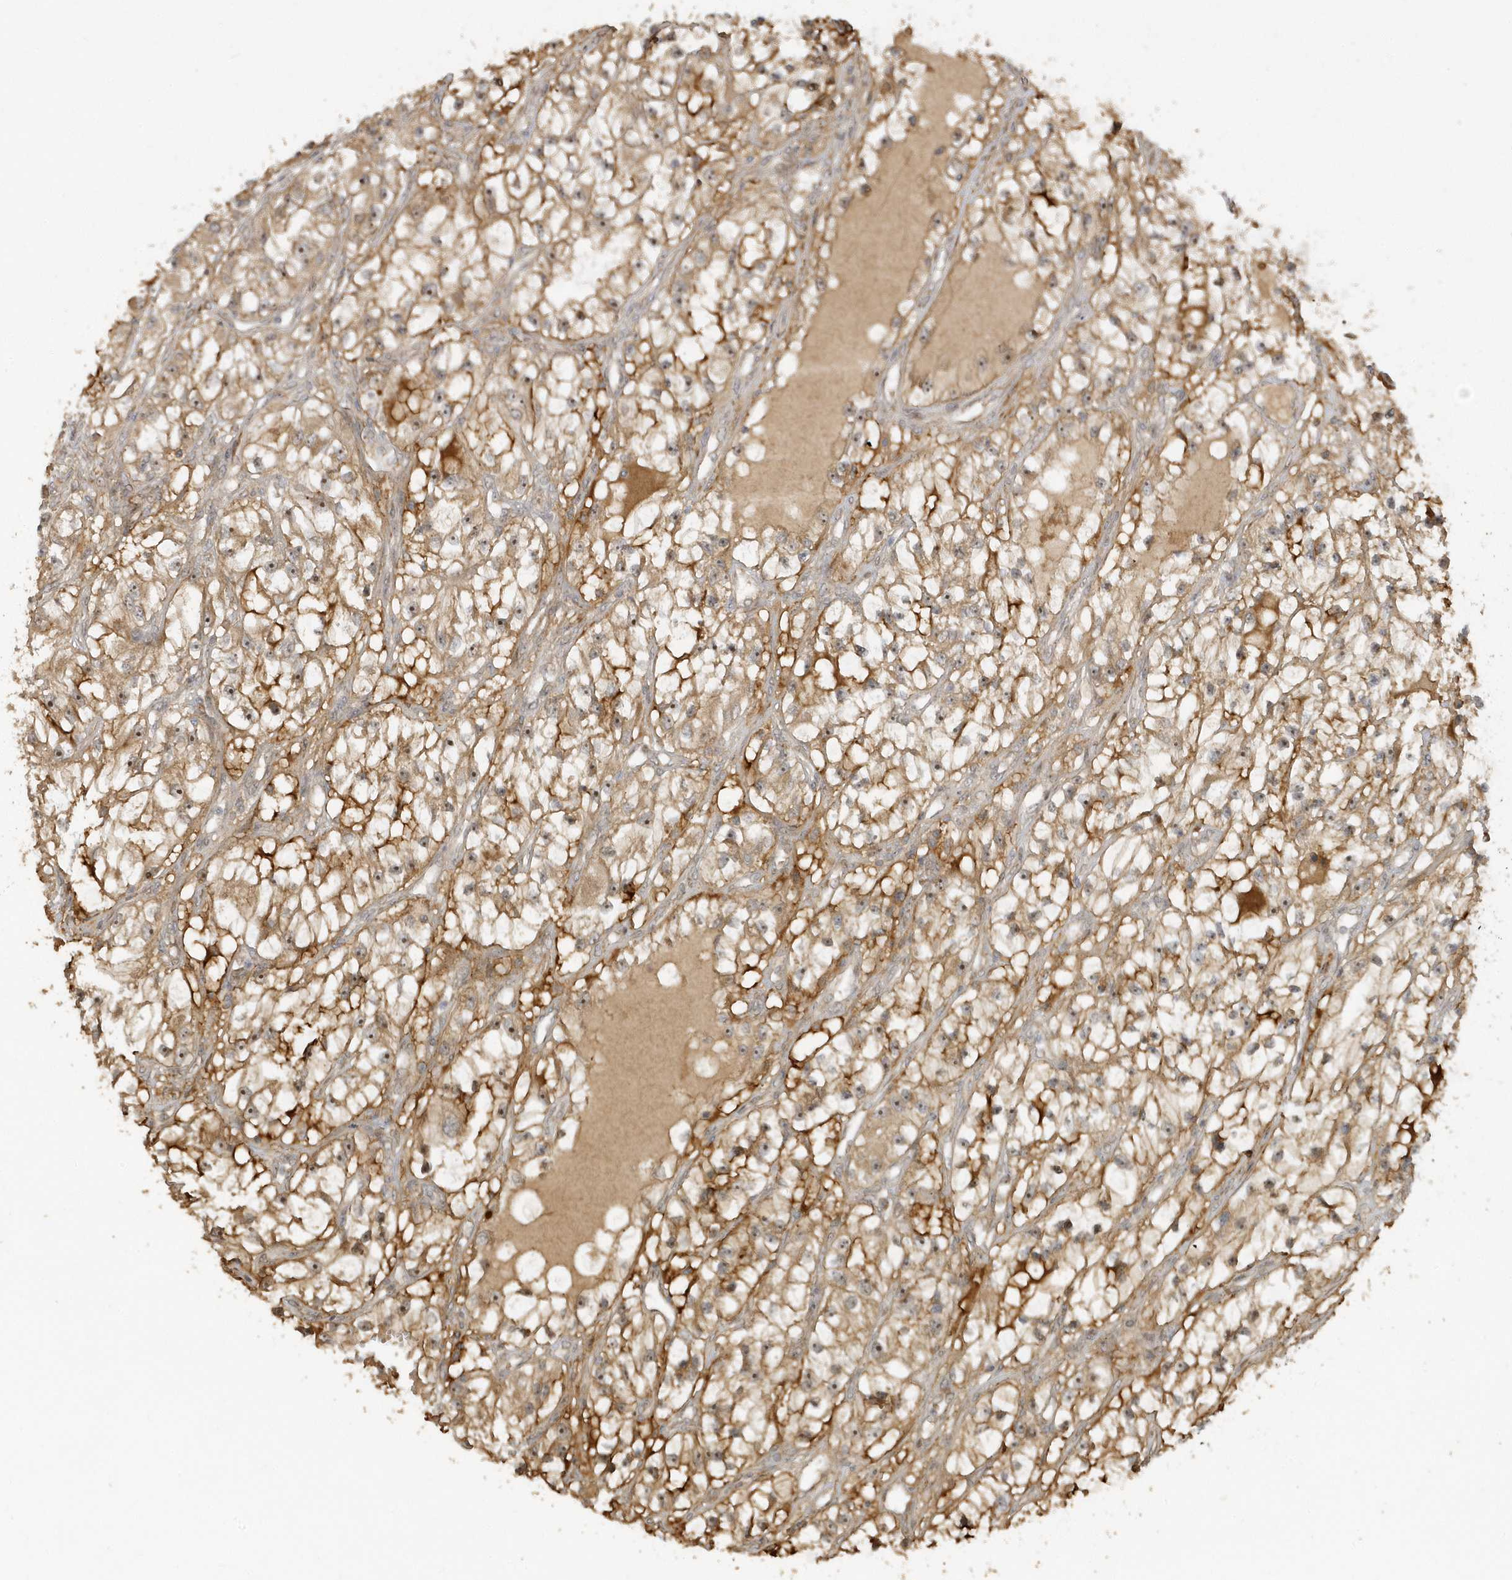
{"staining": {"intensity": "moderate", "quantity": ">75%", "location": "cytoplasmic/membranous"}, "tissue": "renal cancer", "cell_type": "Tumor cells", "image_type": "cancer", "snomed": [{"axis": "morphology", "description": "Adenocarcinoma, NOS"}, {"axis": "topography", "description": "Kidney"}], "caption": "High-power microscopy captured an immunohistochemistry micrograph of adenocarcinoma (renal), revealing moderate cytoplasmic/membranous positivity in approximately >75% of tumor cells.", "gene": "ECM2", "patient": {"sex": "female", "age": 57}}